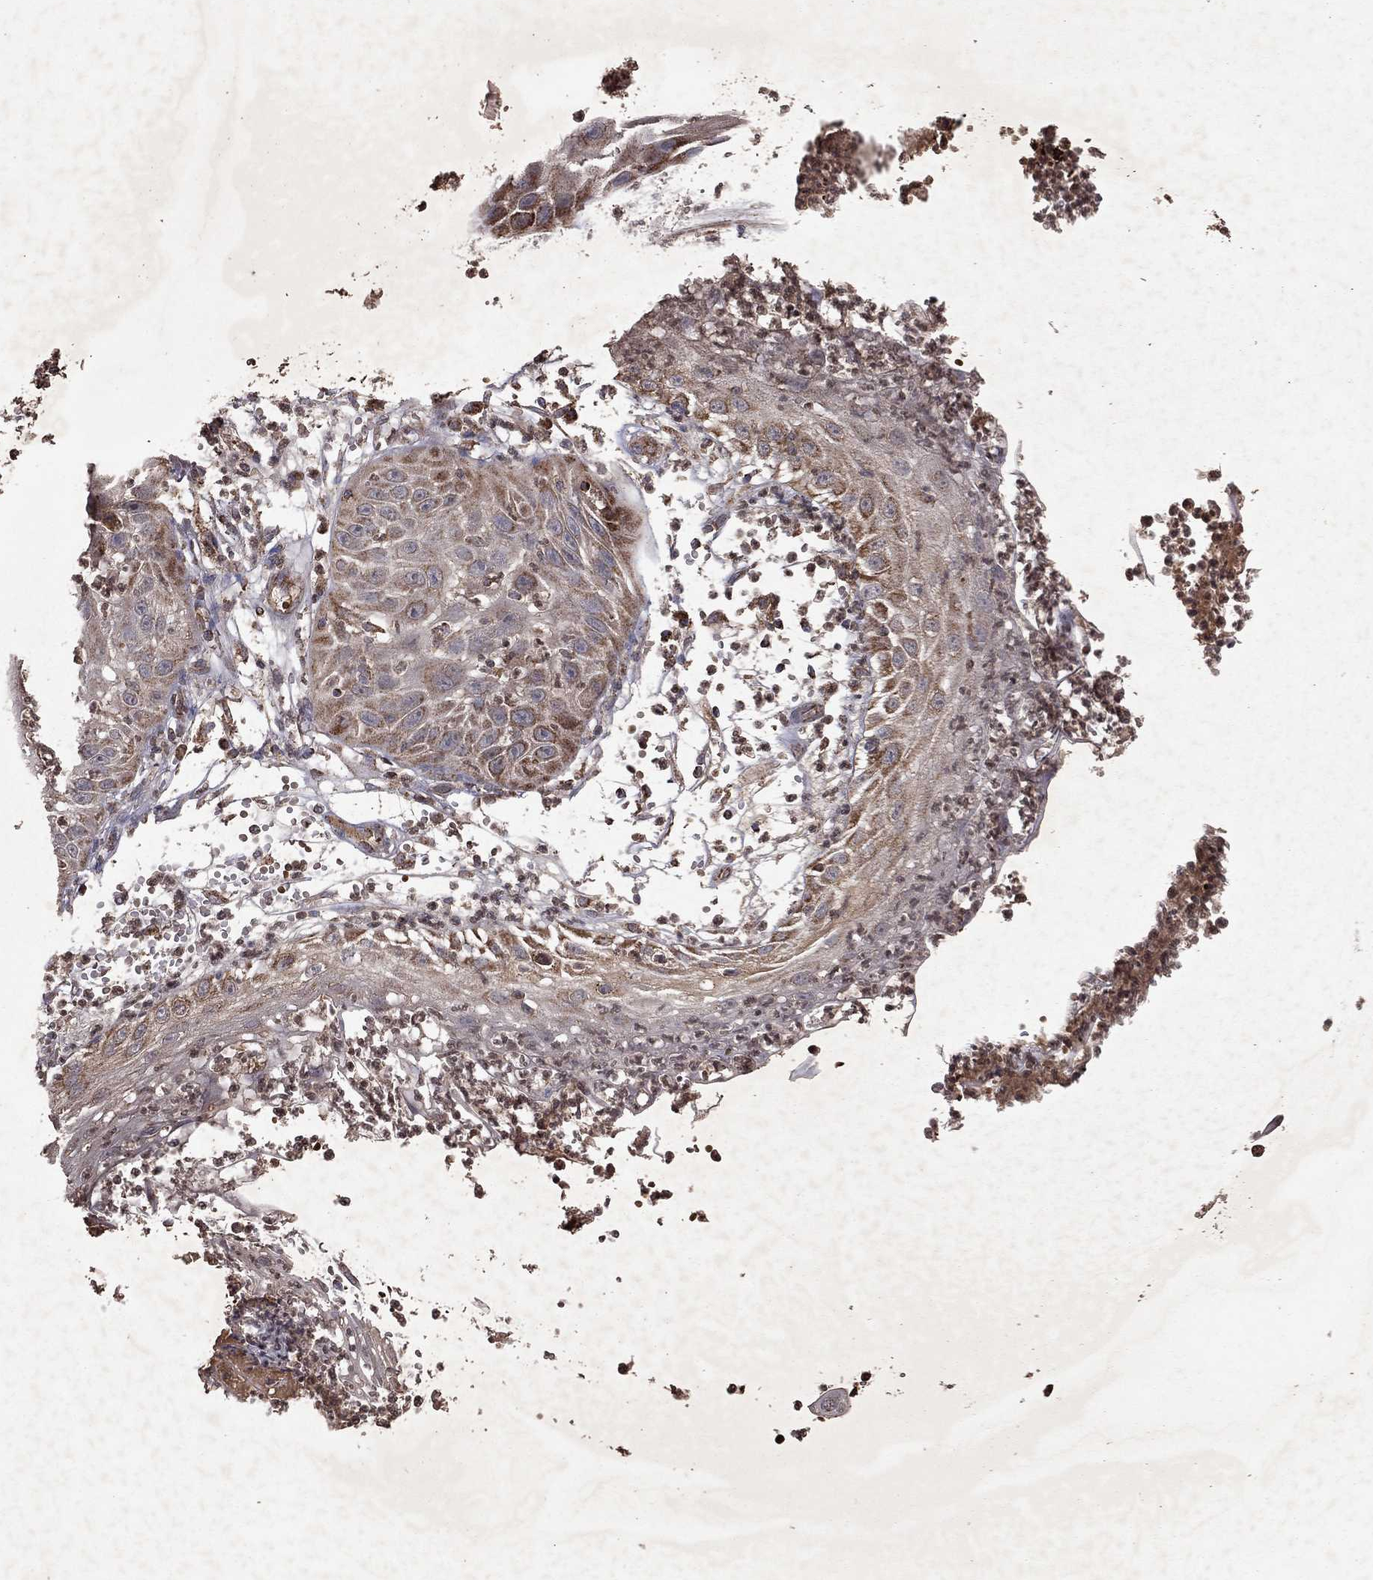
{"staining": {"intensity": "moderate", "quantity": "<25%", "location": "cytoplasmic/membranous"}, "tissue": "skin cancer", "cell_type": "Tumor cells", "image_type": "cancer", "snomed": [{"axis": "morphology", "description": "Normal tissue, NOS"}, {"axis": "morphology", "description": "Squamous cell carcinoma, NOS"}, {"axis": "topography", "description": "Skin"}], "caption": "Immunohistochemical staining of skin cancer displays low levels of moderate cytoplasmic/membranous expression in approximately <25% of tumor cells.", "gene": "PYROXD2", "patient": {"sex": "male", "age": 79}}